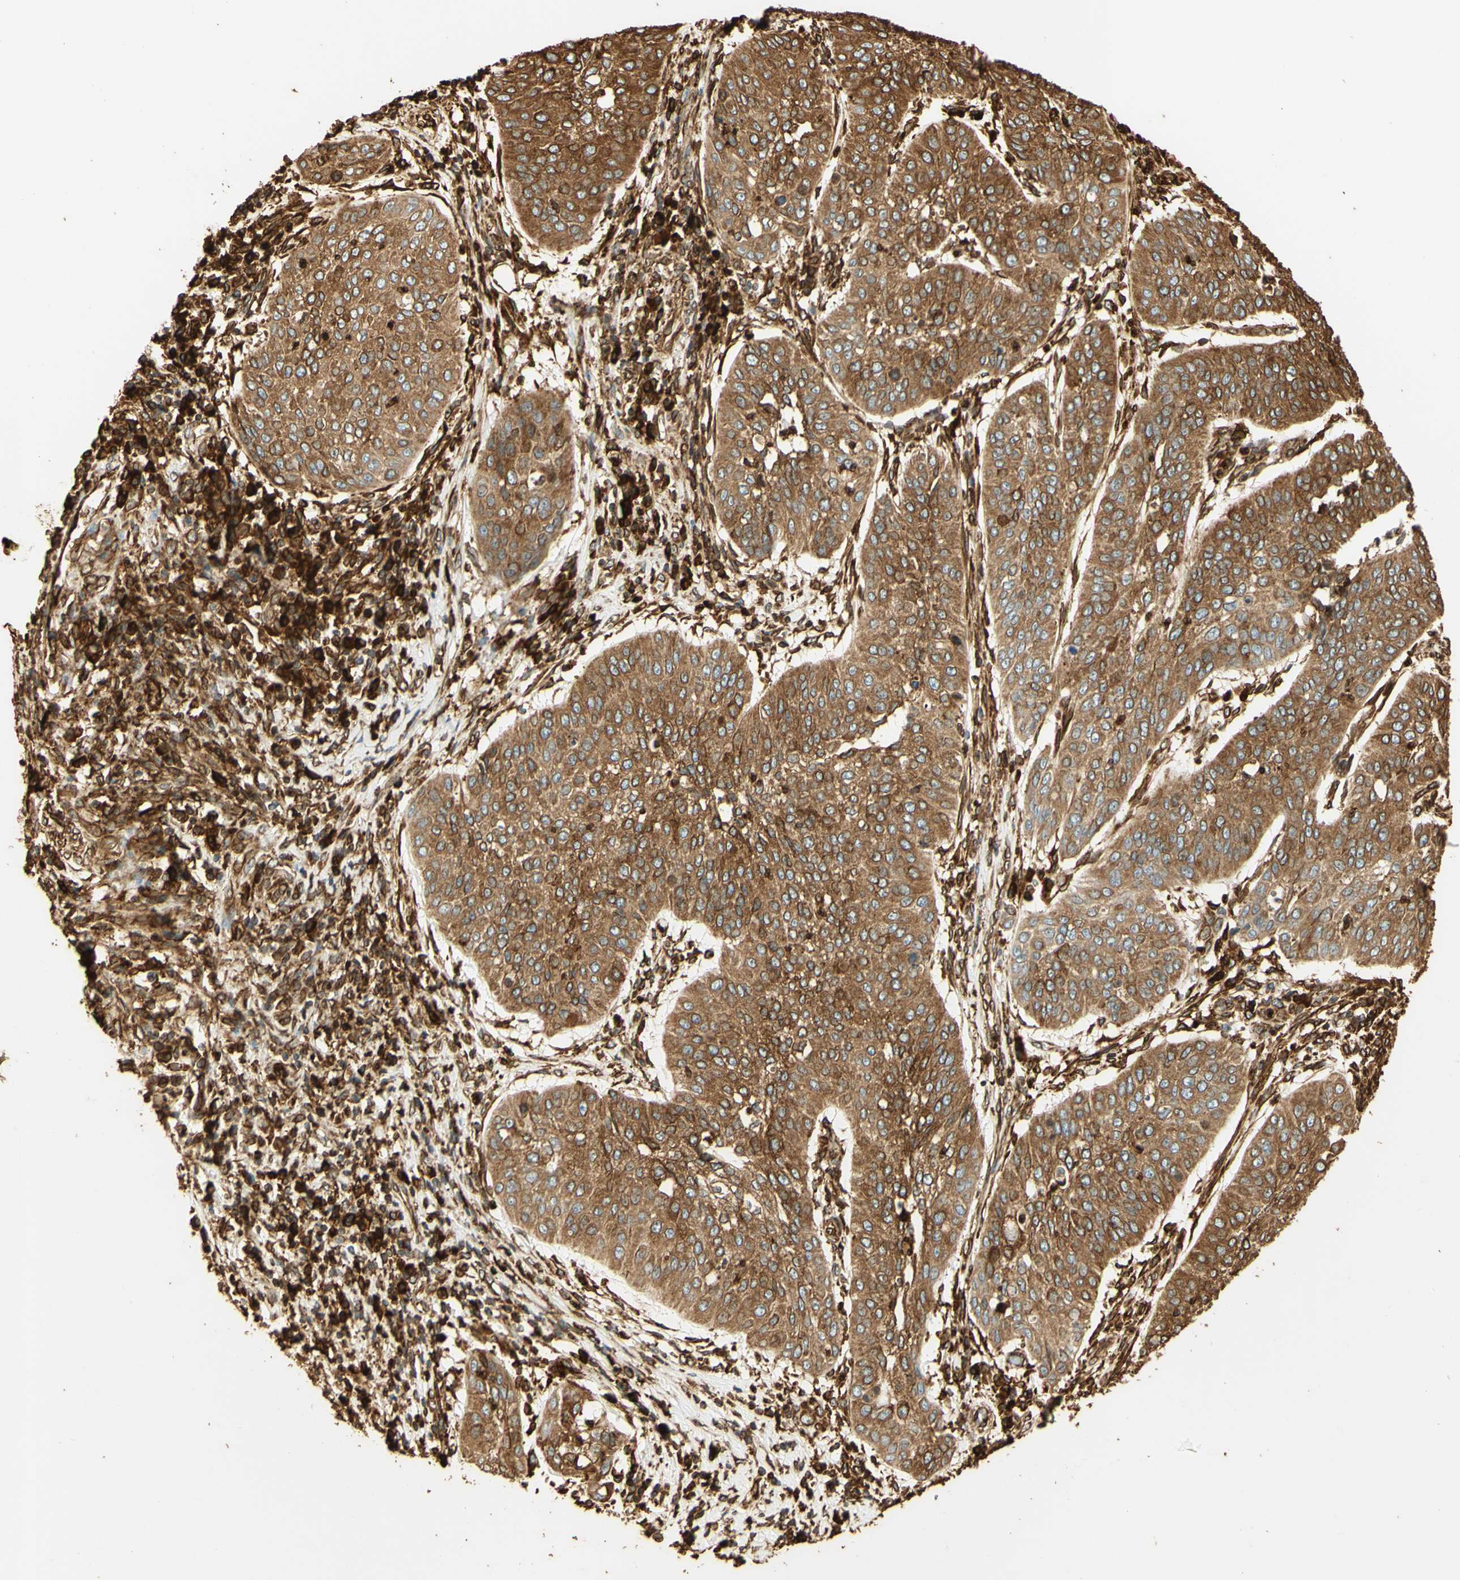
{"staining": {"intensity": "moderate", "quantity": ">75%", "location": "cytoplasmic/membranous"}, "tissue": "cervical cancer", "cell_type": "Tumor cells", "image_type": "cancer", "snomed": [{"axis": "morphology", "description": "Normal tissue, NOS"}, {"axis": "morphology", "description": "Squamous cell carcinoma, NOS"}, {"axis": "topography", "description": "Cervix"}], "caption": "High-magnification brightfield microscopy of cervical squamous cell carcinoma stained with DAB (brown) and counterstained with hematoxylin (blue). tumor cells exhibit moderate cytoplasmic/membranous positivity is appreciated in about>75% of cells. The staining is performed using DAB brown chromogen to label protein expression. The nuclei are counter-stained blue using hematoxylin.", "gene": "CANX", "patient": {"sex": "female", "age": 39}}